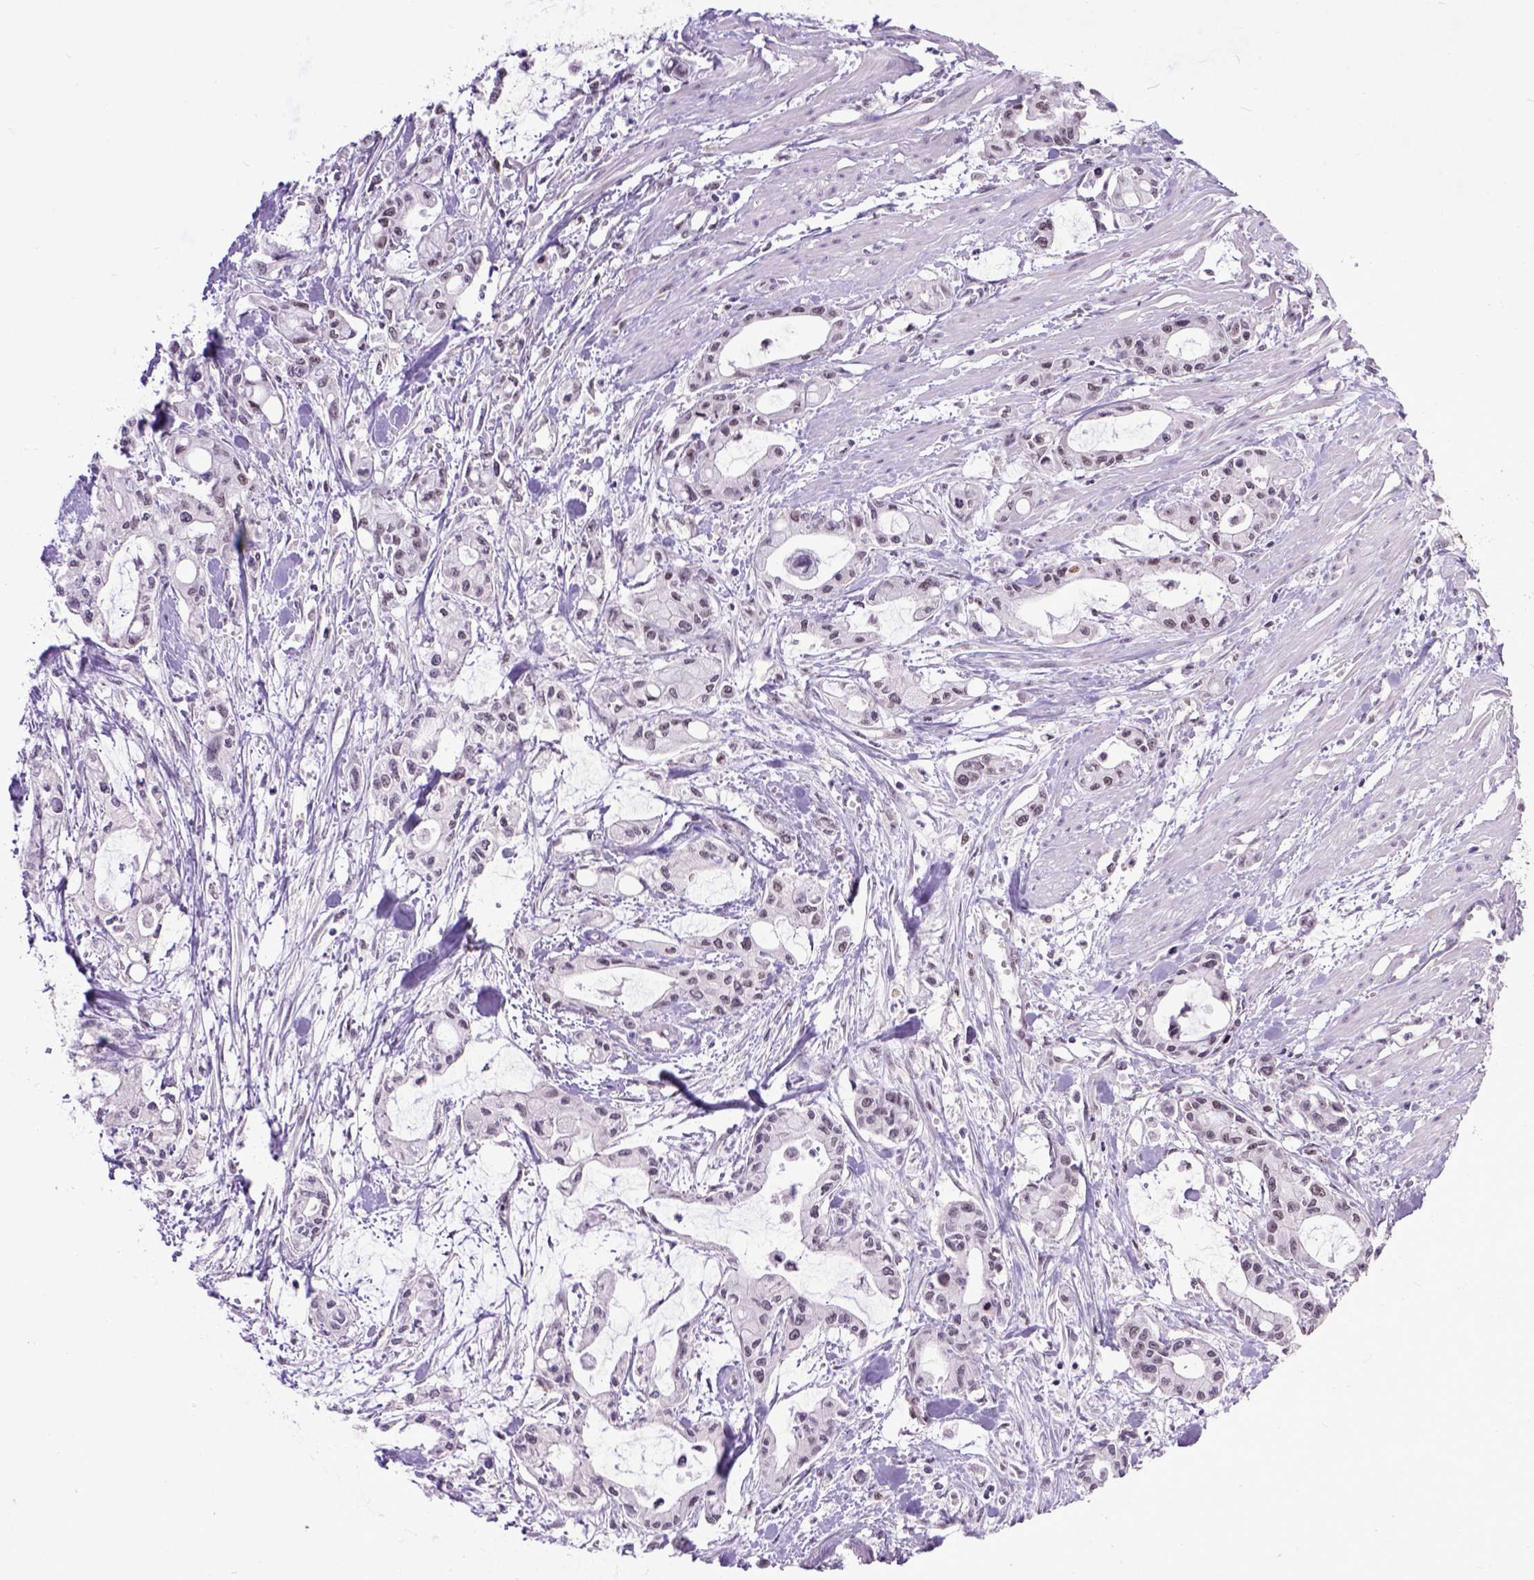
{"staining": {"intensity": "weak", "quantity": ">75%", "location": "nuclear"}, "tissue": "pancreatic cancer", "cell_type": "Tumor cells", "image_type": "cancer", "snomed": [{"axis": "morphology", "description": "Adenocarcinoma, NOS"}, {"axis": "topography", "description": "Pancreas"}], "caption": "Immunohistochemical staining of human pancreatic cancer shows weak nuclear protein expression in about >75% of tumor cells.", "gene": "RCC2", "patient": {"sex": "male", "age": 48}}